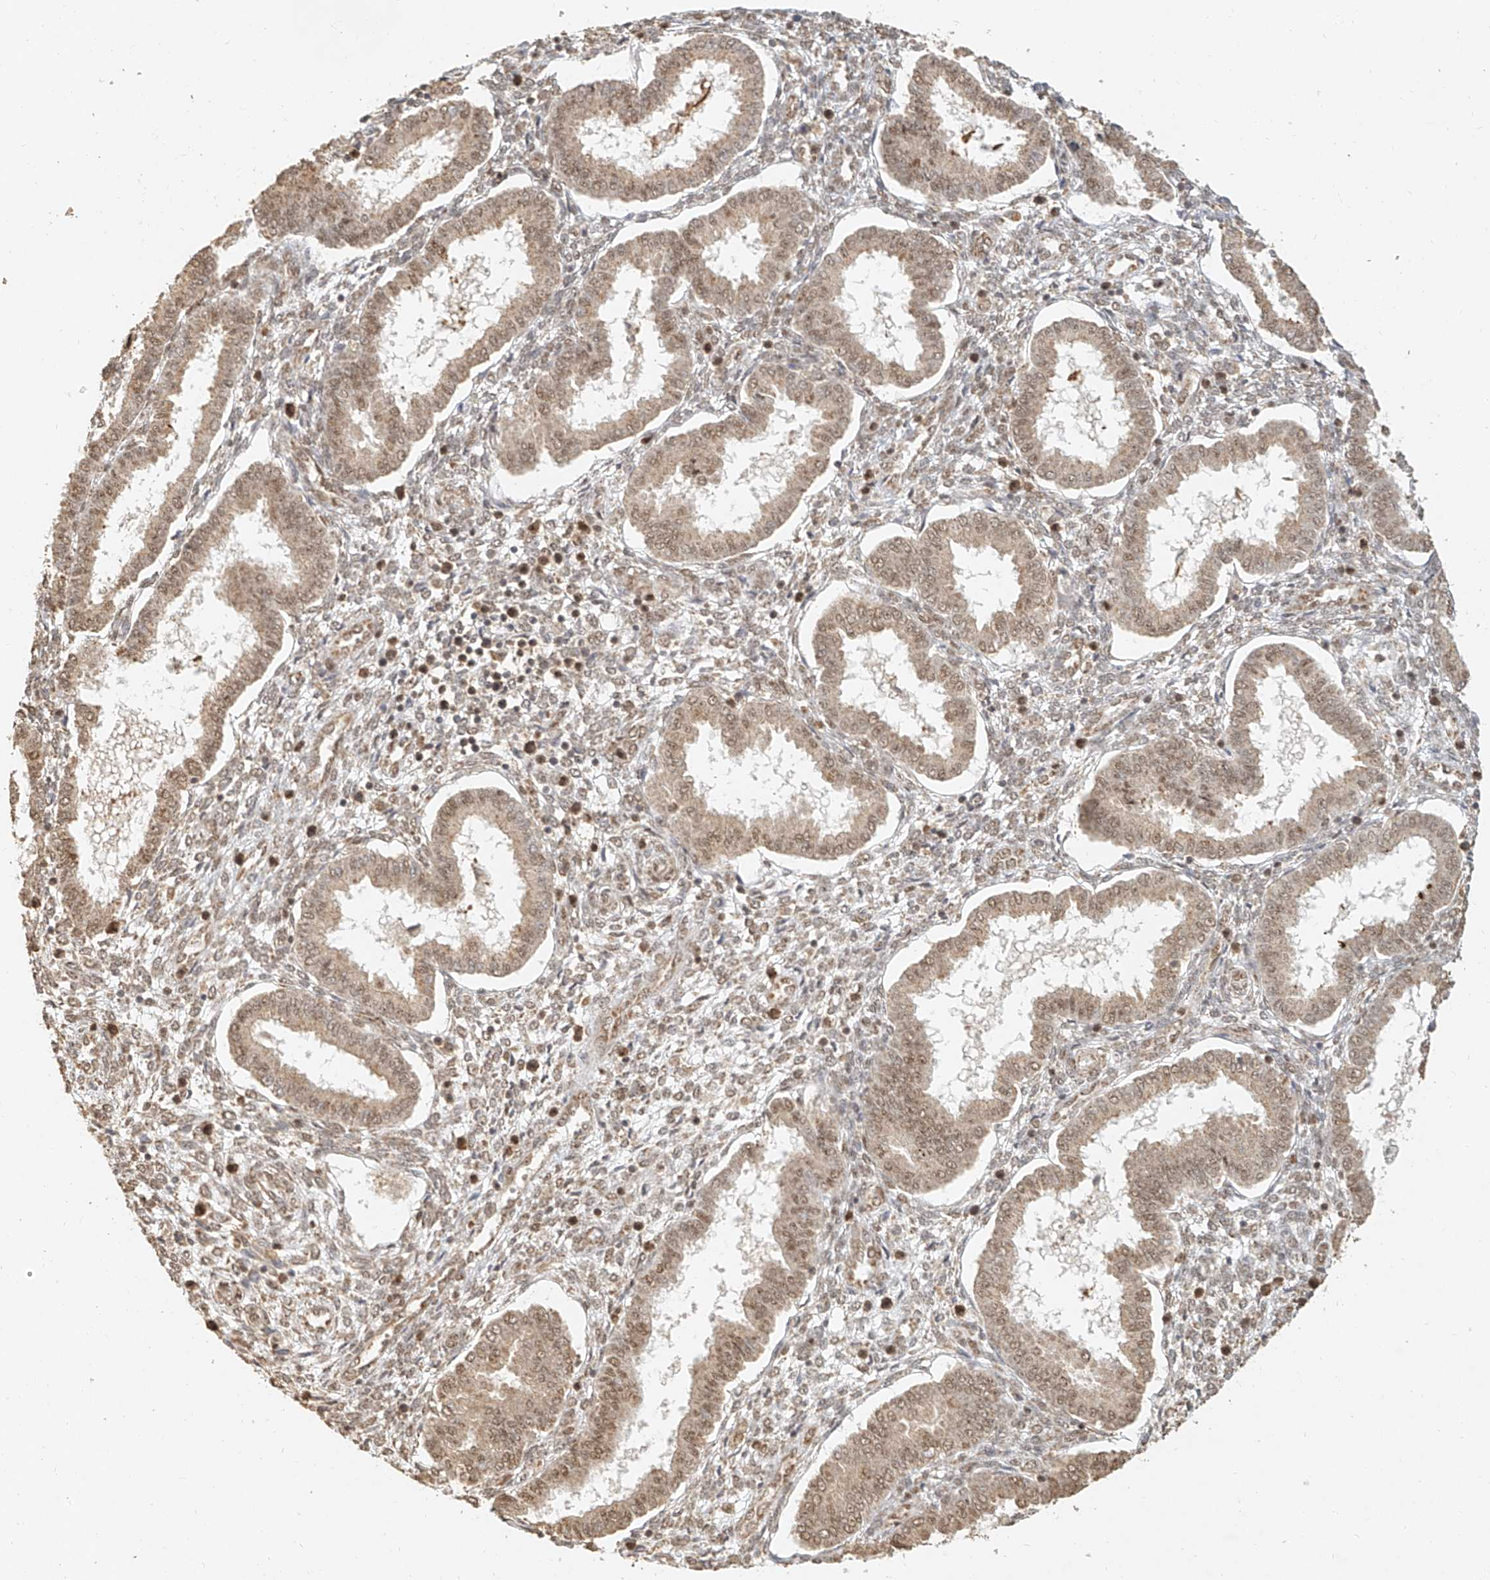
{"staining": {"intensity": "weak", "quantity": "25%-75%", "location": "cytoplasmic/membranous"}, "tissue": "endometrium", "cell_type": "Cells in endometrial stroma", "image_type": "normal", "snomed": [{"axis": "morphology", "description": "Normal tissue, NOS"}, {"axis": "topography", "description": "Endometrium"}], "caption": "Immunohistochemistry of unremarkable human endometrium demonstrates low levels of weak cytoplasmic/membranous expression in about 25%-75% of cells in endometrial stroma.", "gene": "CXorf58", "patient": {"sex": "female", "age": 24}}